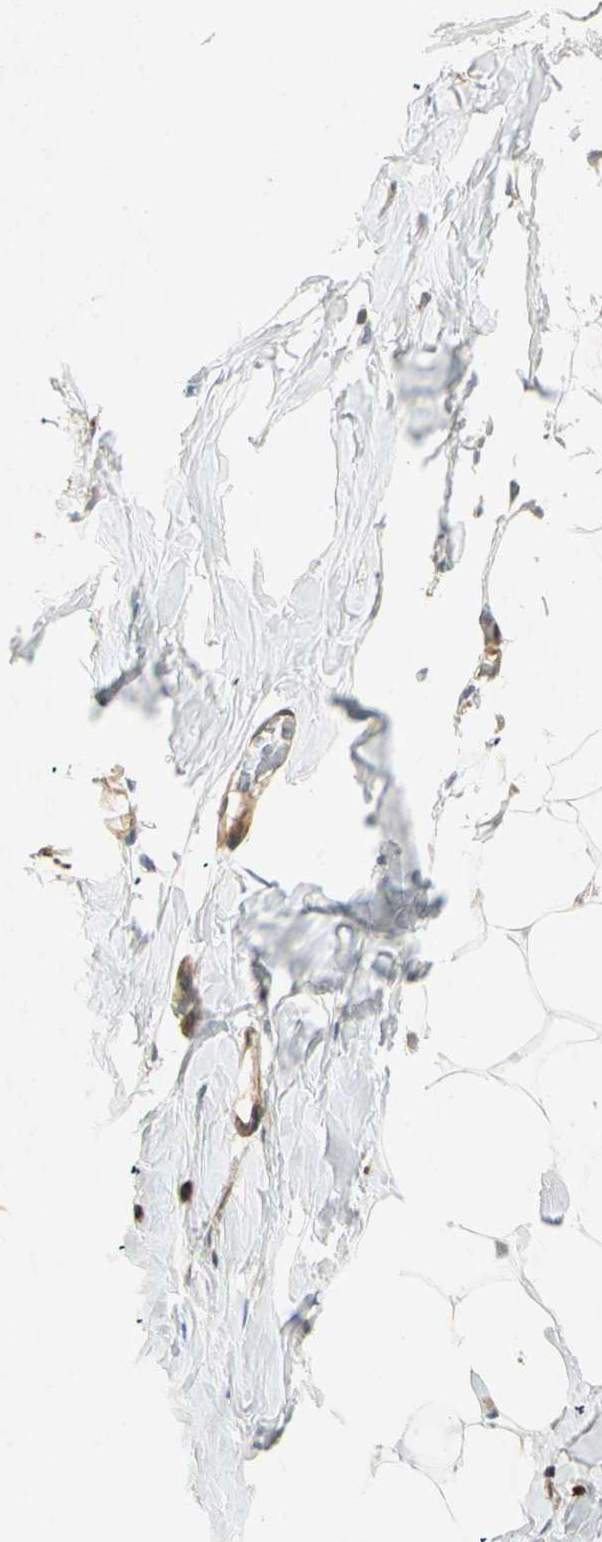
{"staining": {"intensity": "negative", "quantity": "none", "location": "none"}, "tissue": "adipose tissue", "cell_type": "Adipocytes", "image_type": "normal", "snomed": [{"axis": "morphology", "description": "Normal tissue, NOS"}, {"axis": "topography", "description": "Breast"}, {"axis": "topography", "description": "Adipose tissue"}], "caption": "Immunohistochemical staining of unremarkable adipose tissue reveals no significant expression in adipocytes.", "gene": "TAPBP", "patient": {"sex": "female", "age": 25}}